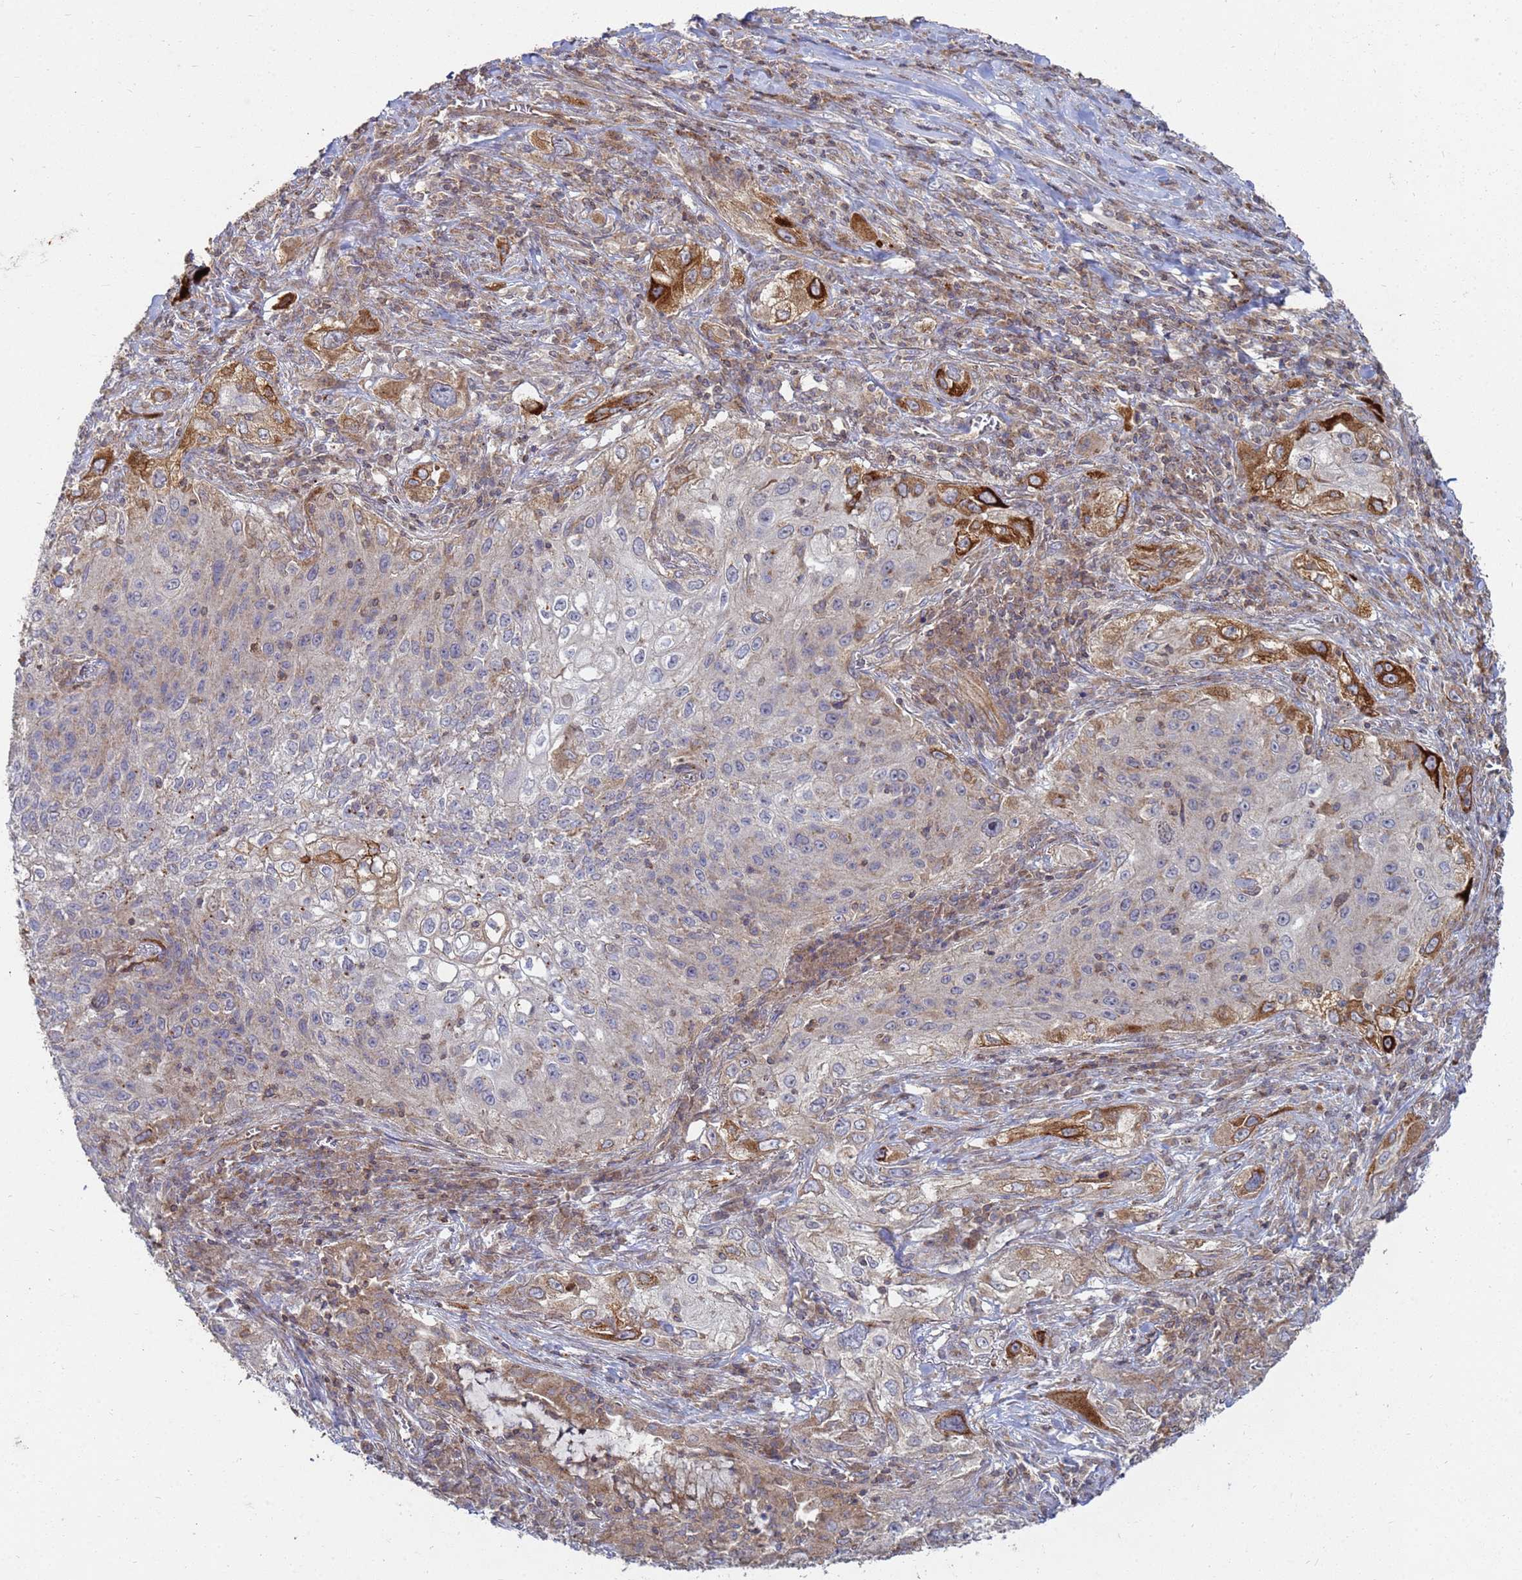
{"staining": {"intensity": "strong", "quantity": "<25%", "location": "cytoplasmic/membranous"}, "tissue": "lung cancer", "cell_type": "Tumor cells", "image_type": "cancer", "snomed": [{"axis": "morphology", "description": "Squamous cell carcinoma, NOS"}, {"axis": "topography", "description": "Lung"}], "caption": "Immunohistochemical staining of human squamous cell carcinoma (lung) displays strong cytoplasmic/membranous protein staining in approximately <25% of tumor cells.", "gene": "CDC34", "patient": {"sex": "female", "age": 69}}